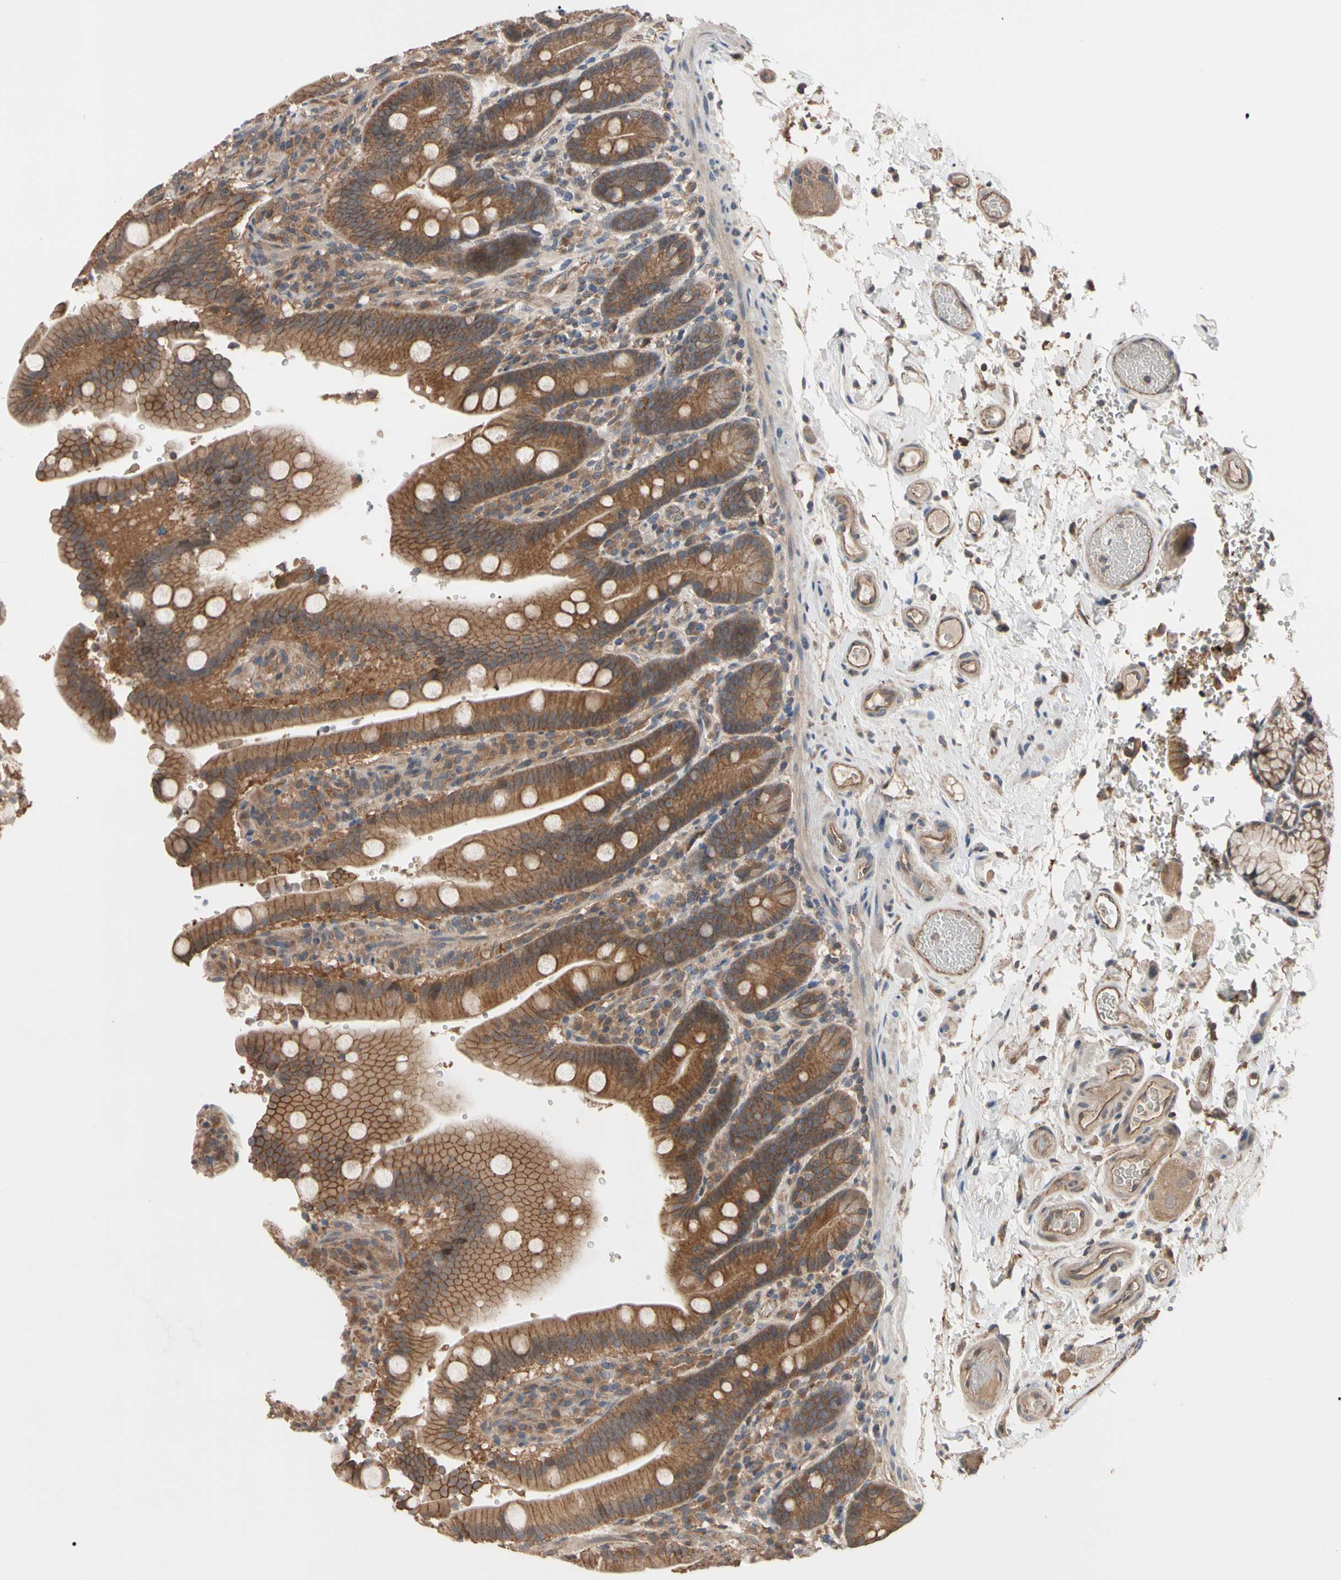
{"staining": {"intensity": "strong", "quantity": ">75%", "location": "cytoplasmic/membranous"}, "tissue": "duodenum", "cell_type": "Glandular cells", "image_type": "normal", "snomed": [{"axis": "morphology", "description": "Normal tissue, NOS"}, {"axis": "topography", "description": "Small intestine, NOS"}], "caption": "Strong cytoplasmic/membranous staining is present in approximately >75% of glandular cells in normal duodenum.", "gene": "DPP8", "patient": {"sex": "female", "age": 71}}